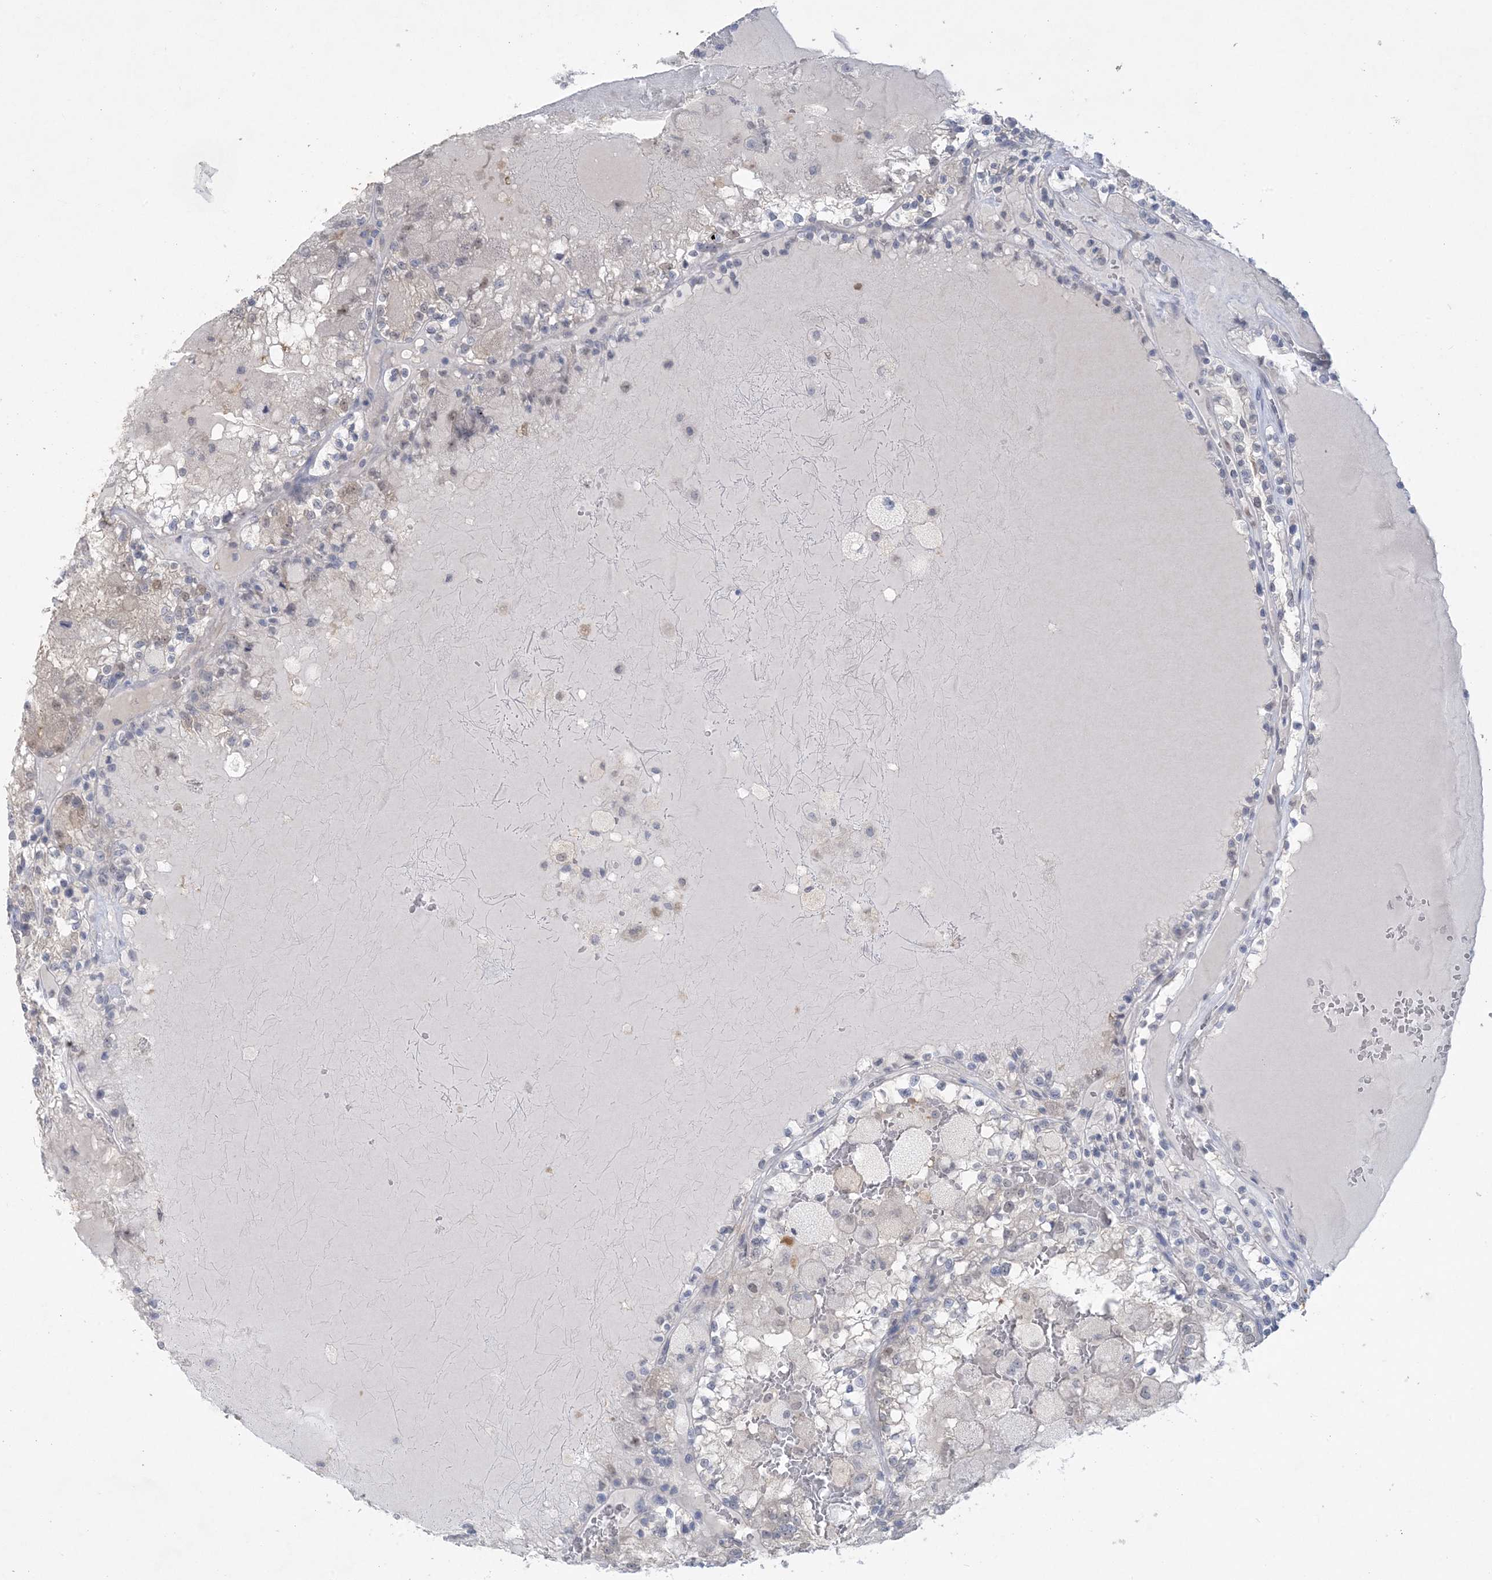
{"staining": {"intensity": "negative", "quantity": "none", "location": "none"}, "tissue": "renal cancer", "cell_type": "Tumor cells", "image_type": "cancer", "snomed": [{"axis": "morphology", "description": "Adenocarcinoma, NOS"}, {"axis": "topography", "description": "Kidney"}], "caption": "Immunohistochemistry image of human renal cancer stained for a protein (brown), which exhibits no positivity in tumor cells.", "gene": "HMGCS1", "patient": {"sex": "female", "age": 56}}